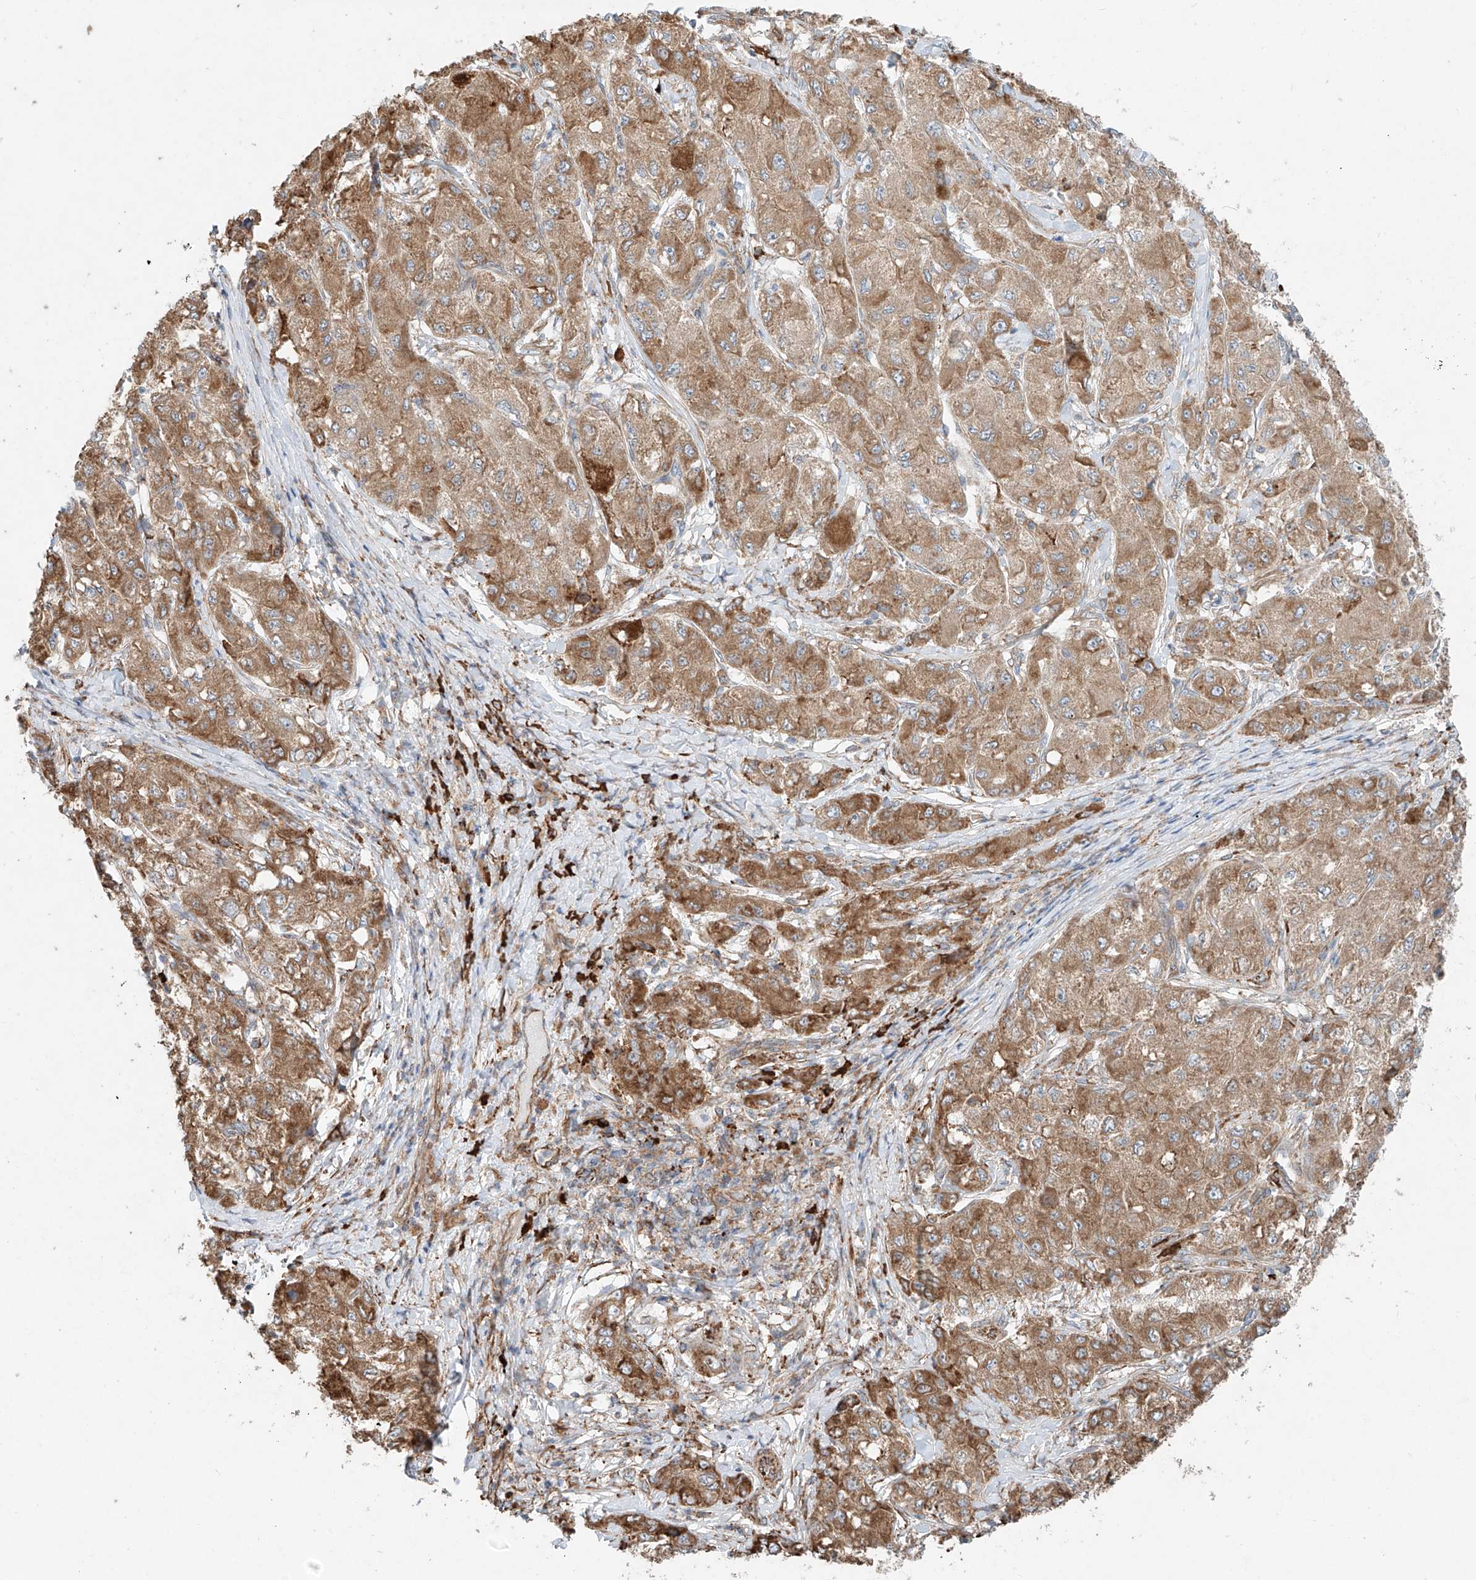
{"staining": {"intensity": "moderate", "quantity": ">75%", "location": "cytoplasmic/membranous"}, "tissue": "liver cancer", "cell_type": "Tumor cells", "image_type": "cancer", "snomed": [{"axis": "morphology", "description": "Carcinoma, Hepatocellular, NOS"}, {"axis": "topography", "description": "Liver"}], "caption": "Moderate cytoplasmic/membranous staining for a protein is identified in about >75% of tumor cells of hepatocellular carcinoma (liver) using immunohistochemistry.", "gene": "EIPR1", "patient": {"sex": "male", "age": 80}}